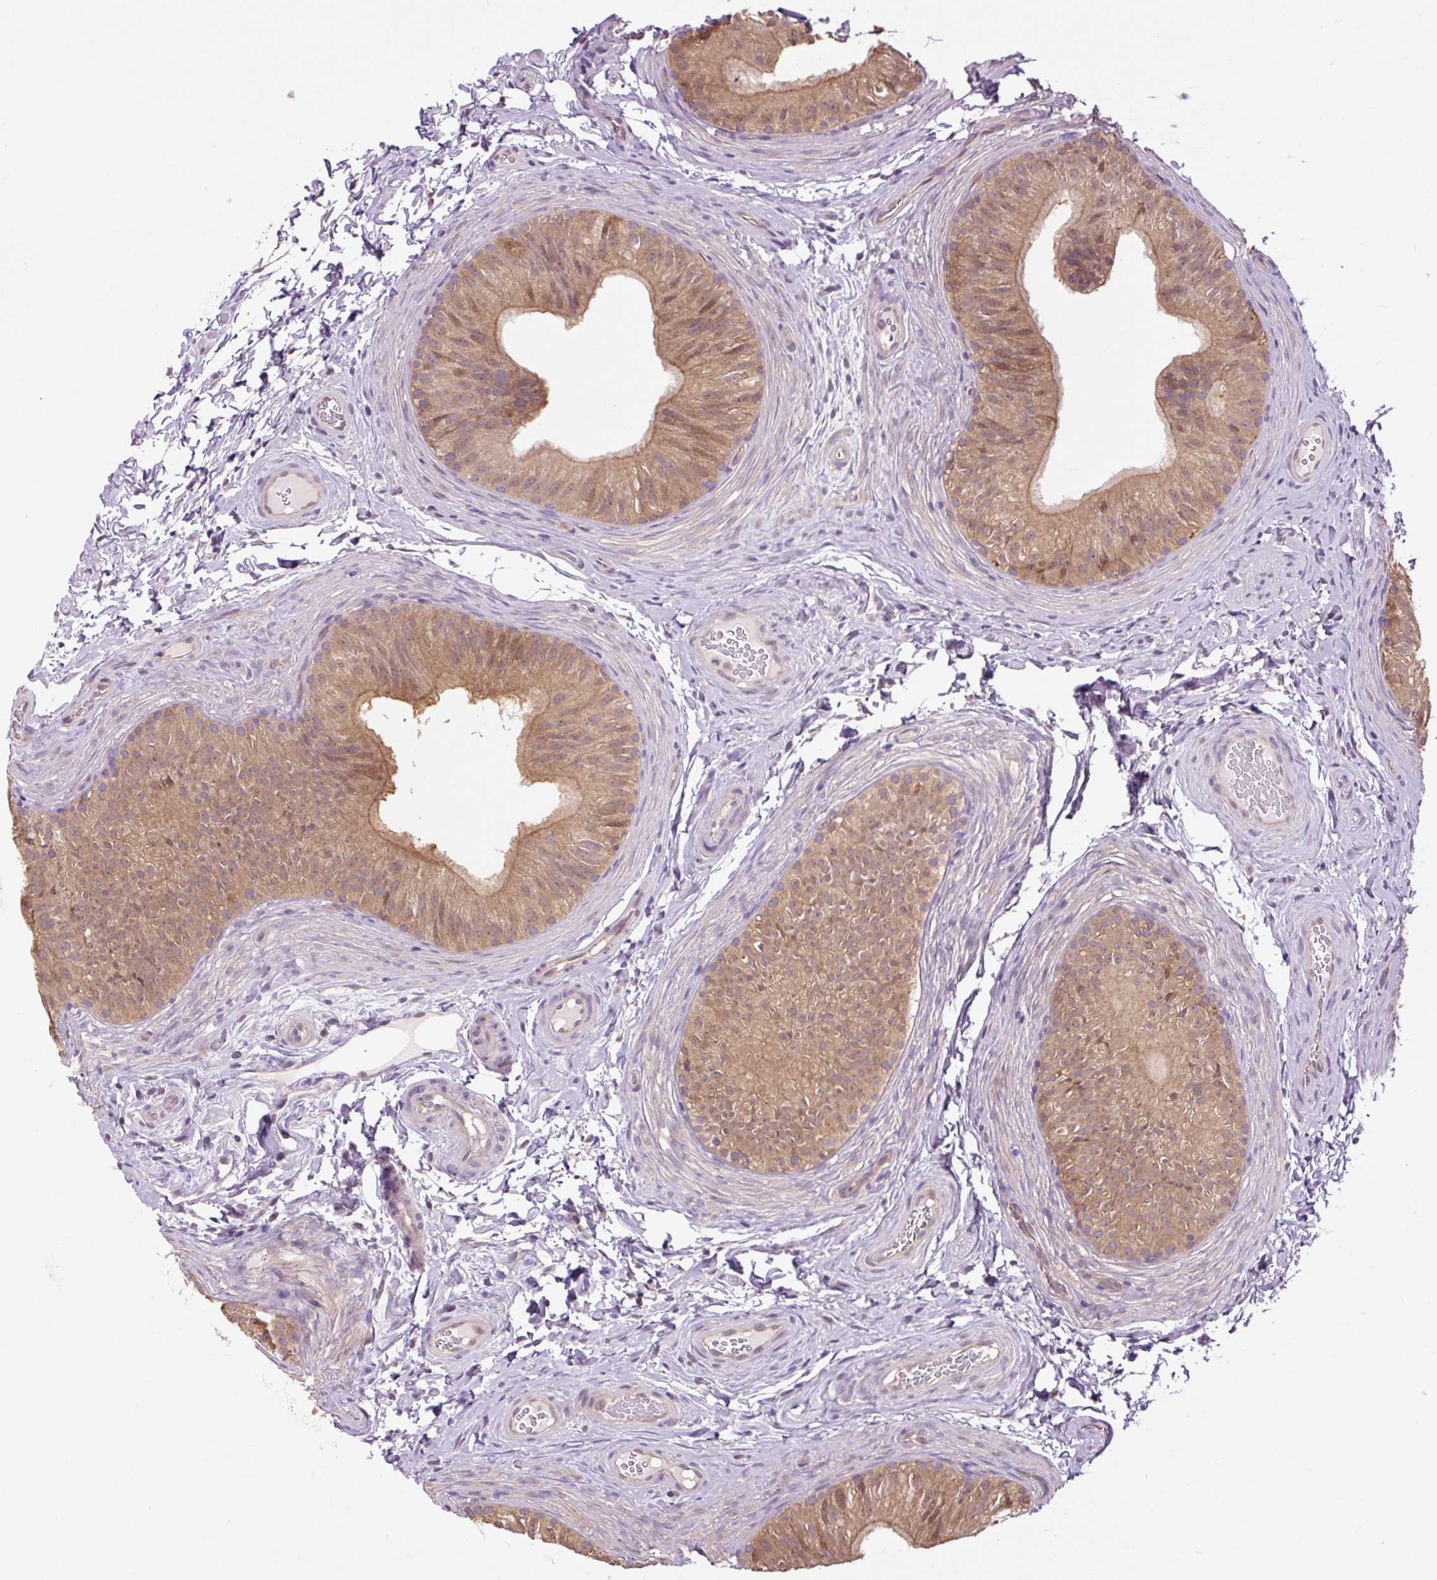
{"staining": {"intensity": "moderate", "quantity": "25%-75%", "location": "cytoplasmic/membranous"}, "tissue": "epididymis", "cell_type": "Glandular cells", "image_type": "normal", "snomed": [{"axis": "morphology", "description": "Normal tissue, NOS"}, {"axis": "topography", "description": "Epididymis"}], "caption": "Immunohistochemistry (DAB) staining of benign epididymis shows moderate cytoplasmic/membranous protein staining in about 25%-75% of glandular cells. The staining was performed using DAB, with brown indicating positive protein expression. Nuclei are stained blue with hematoxylin.", "gene": "TPT1", "patient": {"sex": "male", "age": 24}}